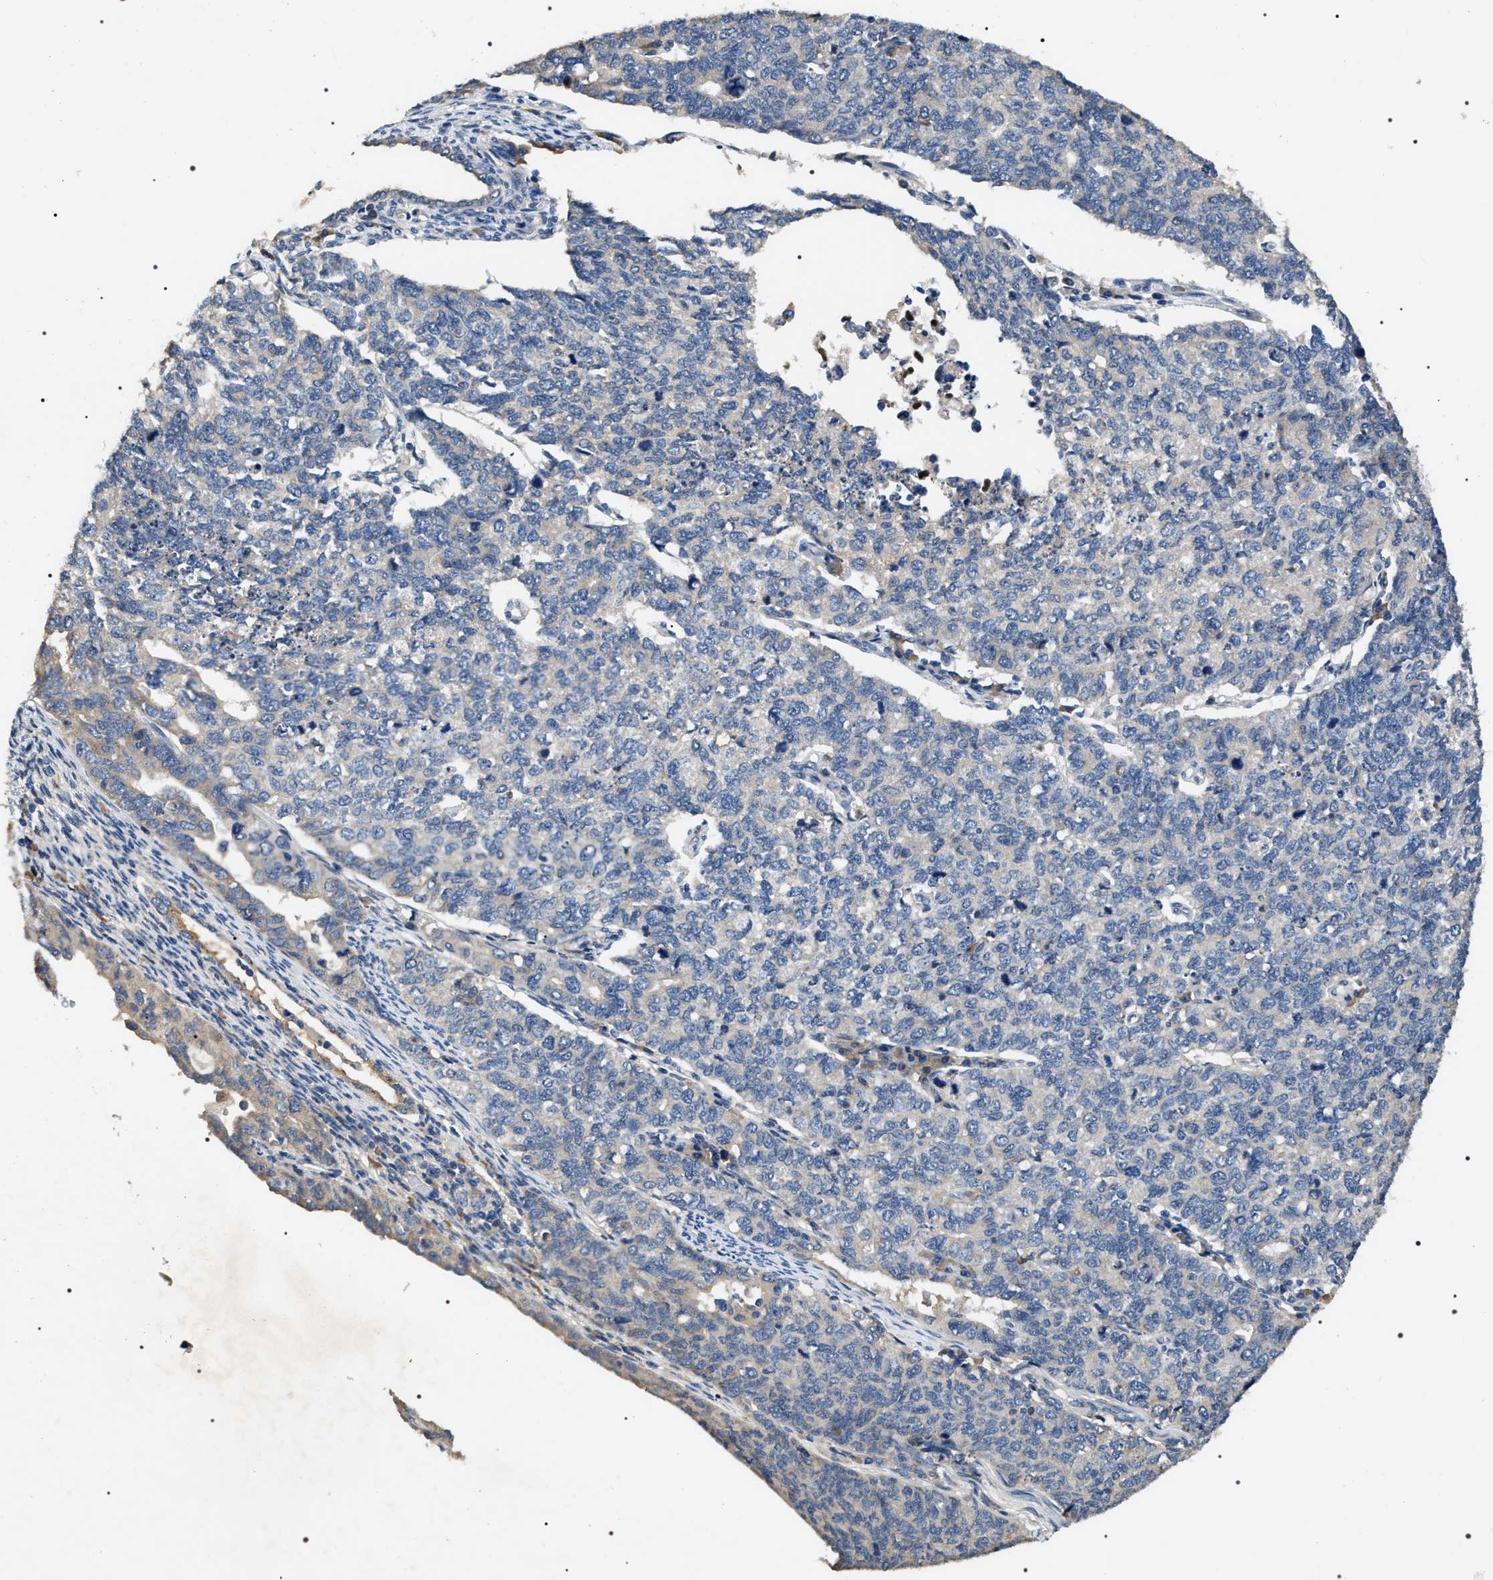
{"staining": {"intensity": "negative", "quantity": "none", "location": "none"}, "tissue": "cervical cancer", "cell_type": "Tumor cells", "image_type": "cancer", "snomed": [{"axis": "morphology", "description": "Squamous cell carcinoma, NOS"}, {"axis": "topography", "description": "Cervix"}], "caption": "Tumor cells are negative for protein expression in human cervical cancer (squamous cell carcinoma).", "gene": "IFT81", "patient": {"sex": "female", "age": 63}}